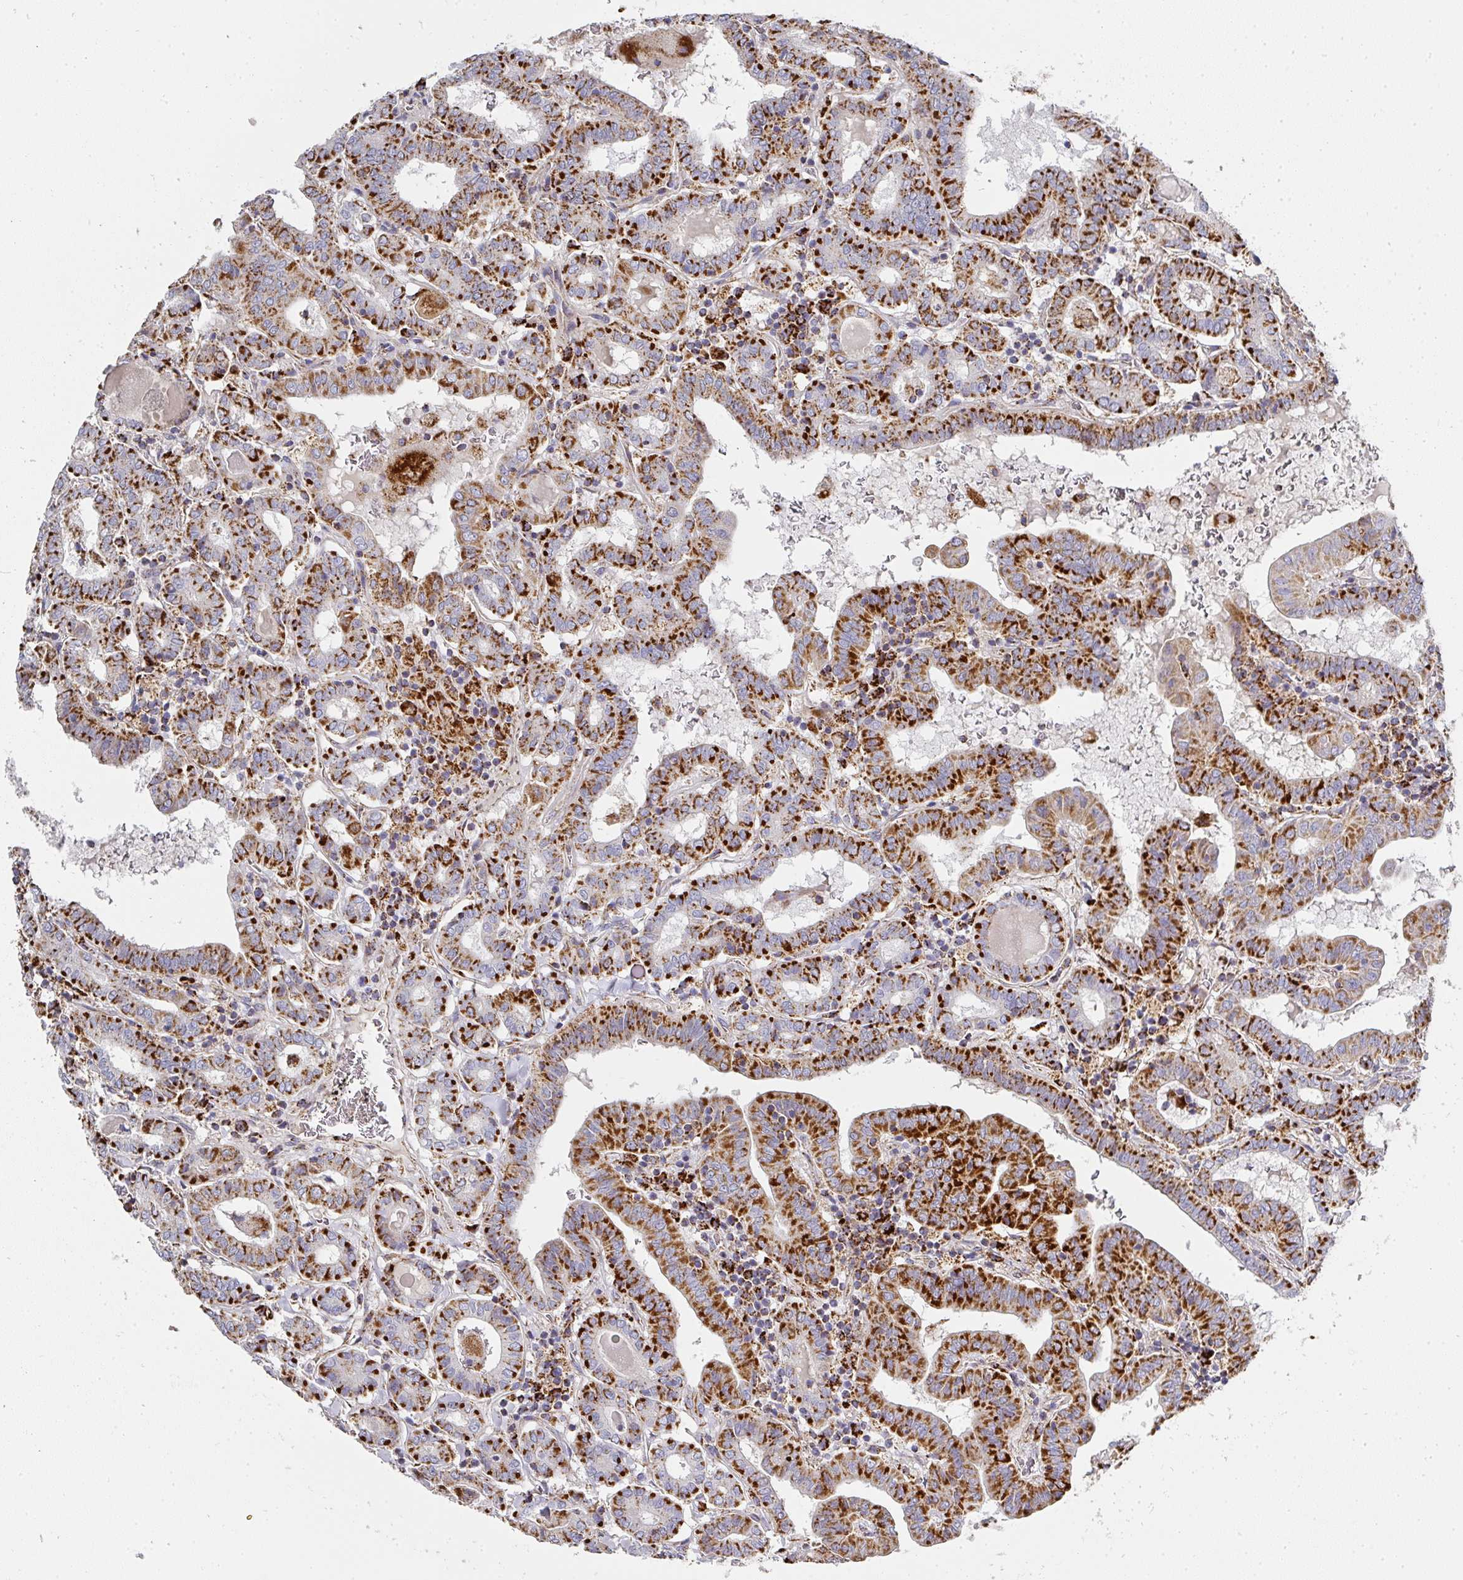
{"staining": {"intensity": "strong", "quantity": ">75%", "location": "cytoplasmic/membranous"}, "tissue": "thyroid cancer", "cell_type": "Tumor cells", "image_type": "cancer", "snomed": [{"axis": "morphology", "description": "Papillary adenocarcinoma, NOS"}, {"axis": "topography", "description": "Thyroid gland"}], "caption": "Immunohistochemical staining of human thyroid cancer (papillary adenocarcinoma) reveals high levels of strong cytoplasmic/membranous protein positivity in approximately >75% of tumor cells. (Brightfield microscopy of DAB IHC at high magnification).", "gene": "UQCRFS1", "patient": {"sex": "female", "age": 72}}